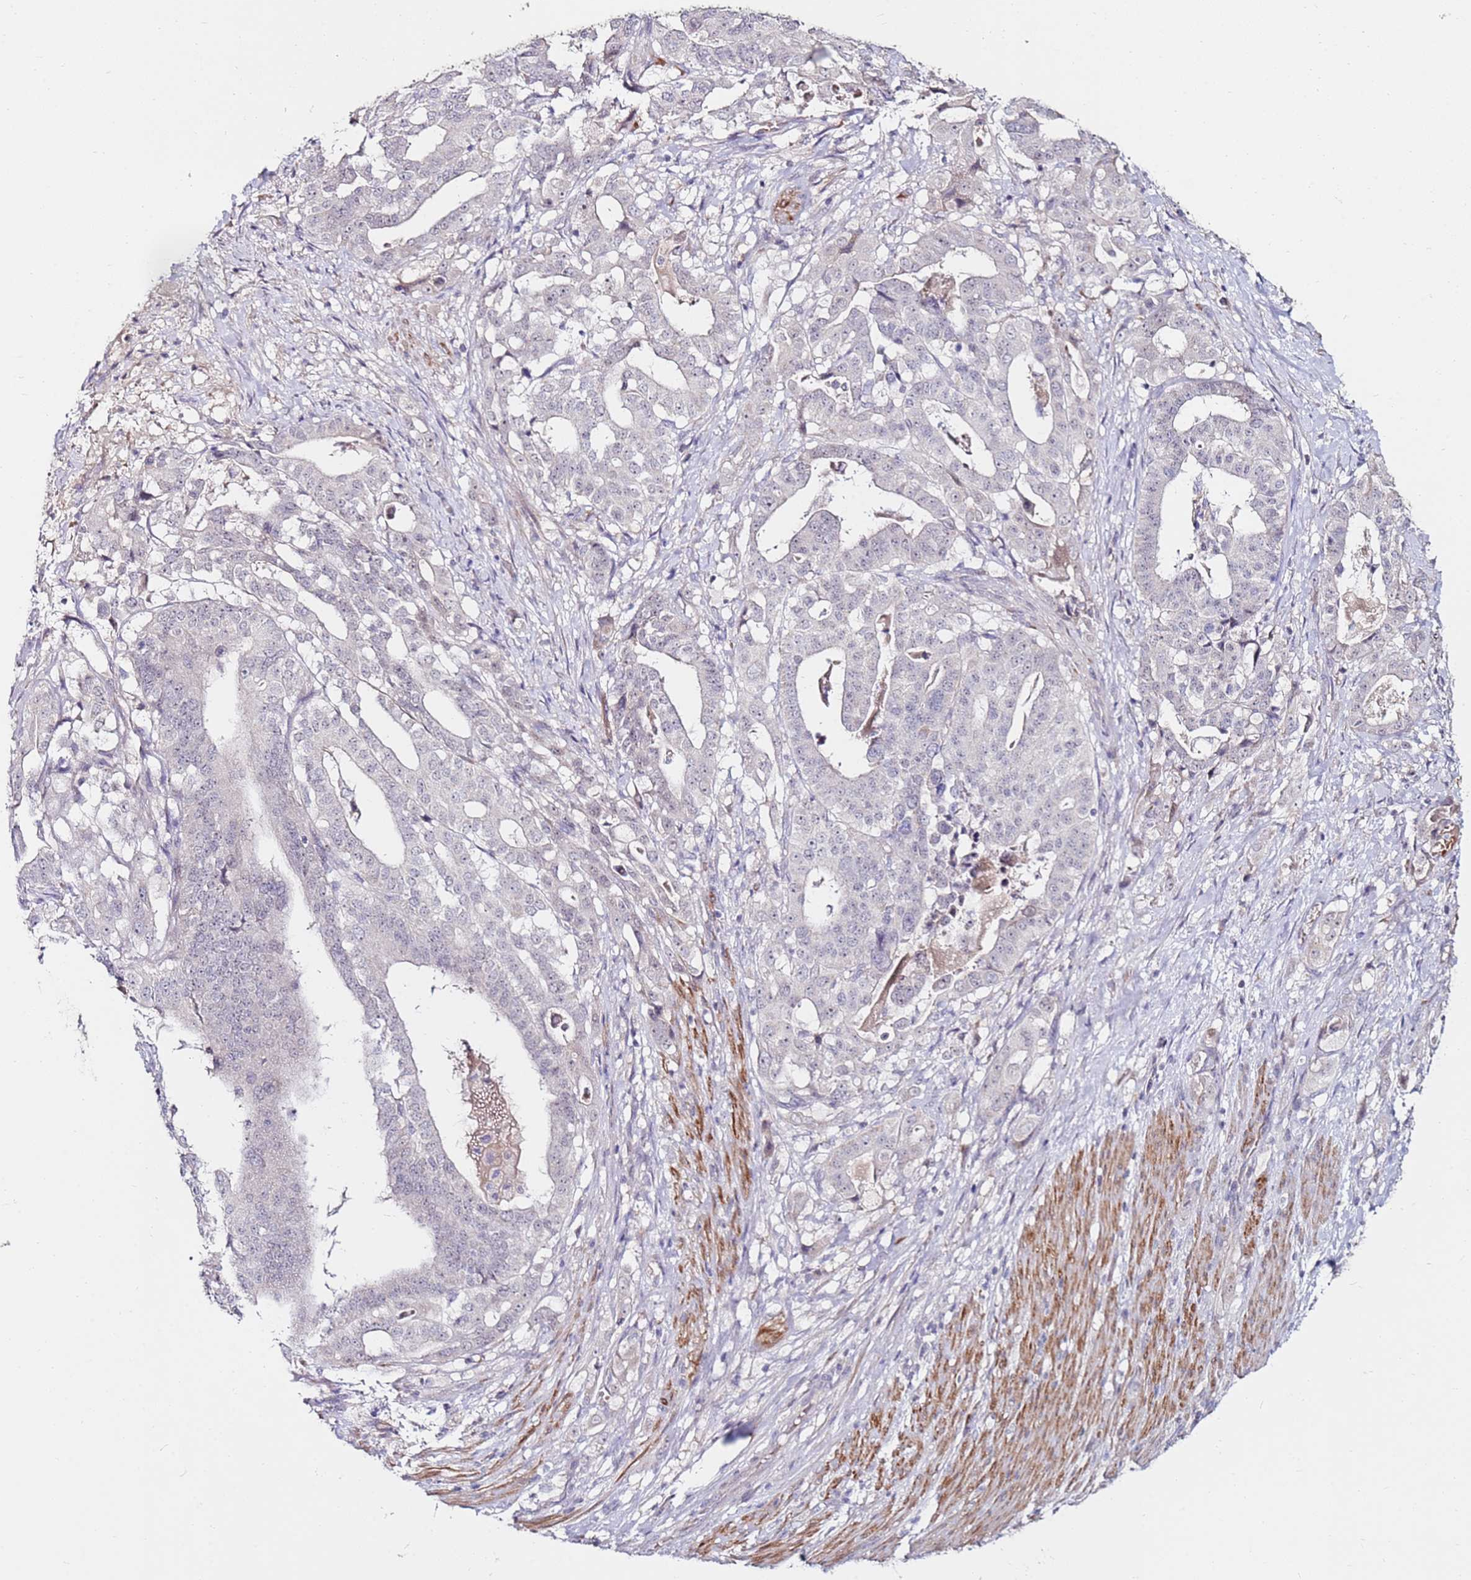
{"staining": {"intensity": "negative", "quantity": "none", "location": "none"}, "tissue": "stomach cancer", "cell_type": "Tumor cells", "image_type": "cancer", "snomed": [{"axis": "morphology", "description": "Adenocarcinoma, NOS"}, {"axis": "topography", "description": "Stomach"}], "caption": "A histopathology image of human stomach cancer is negative for staining in tumor cells. (DAB (3,3'-diaminobenzidine) IHC with hematoxylin counter stain).", "gene": "RARS2", "patient": {"sex": "male", "age": 48}}